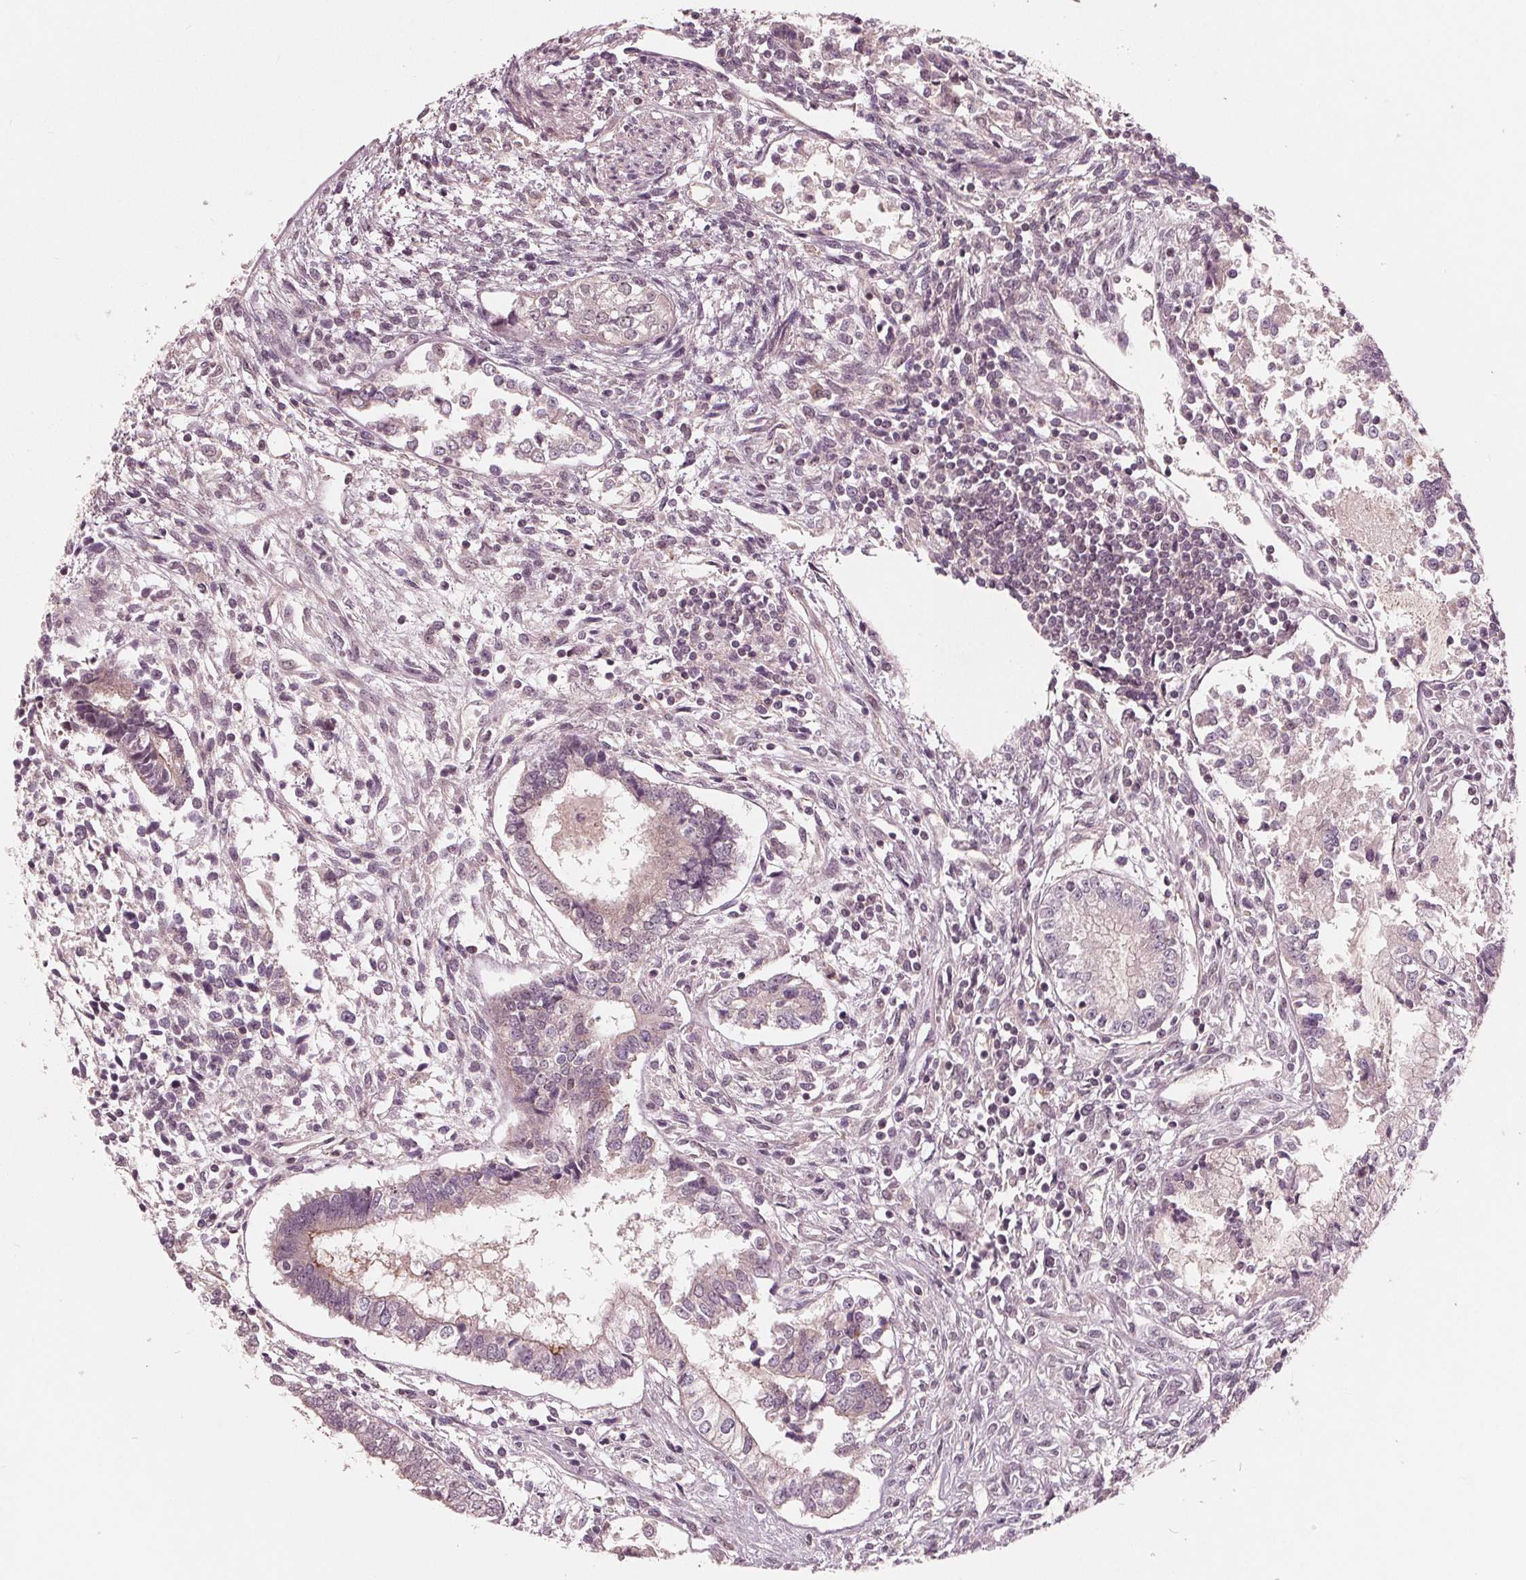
{"staining": {"intensity": "weak", "quantity": "<25%", "location": "cytoplasmic/membranous"}, "tissue": "testis cancer", "cell_type": "Tumor cells", "image_type": "cancer", "snomed": [{"axis": "morphology", "description": "Carcinoma, Embryonal, NOS"}, {"axis": "topography", "description": "Testis"}], "caption": "DAB (3,3'-diaminobenzidine) immunohistochemical staining of human testis cancer (embryonal carcinoma) shows no significant staining in tumor cells.", "gene": "UBALD1", "patient": {"sex": "male", "age": 37}}